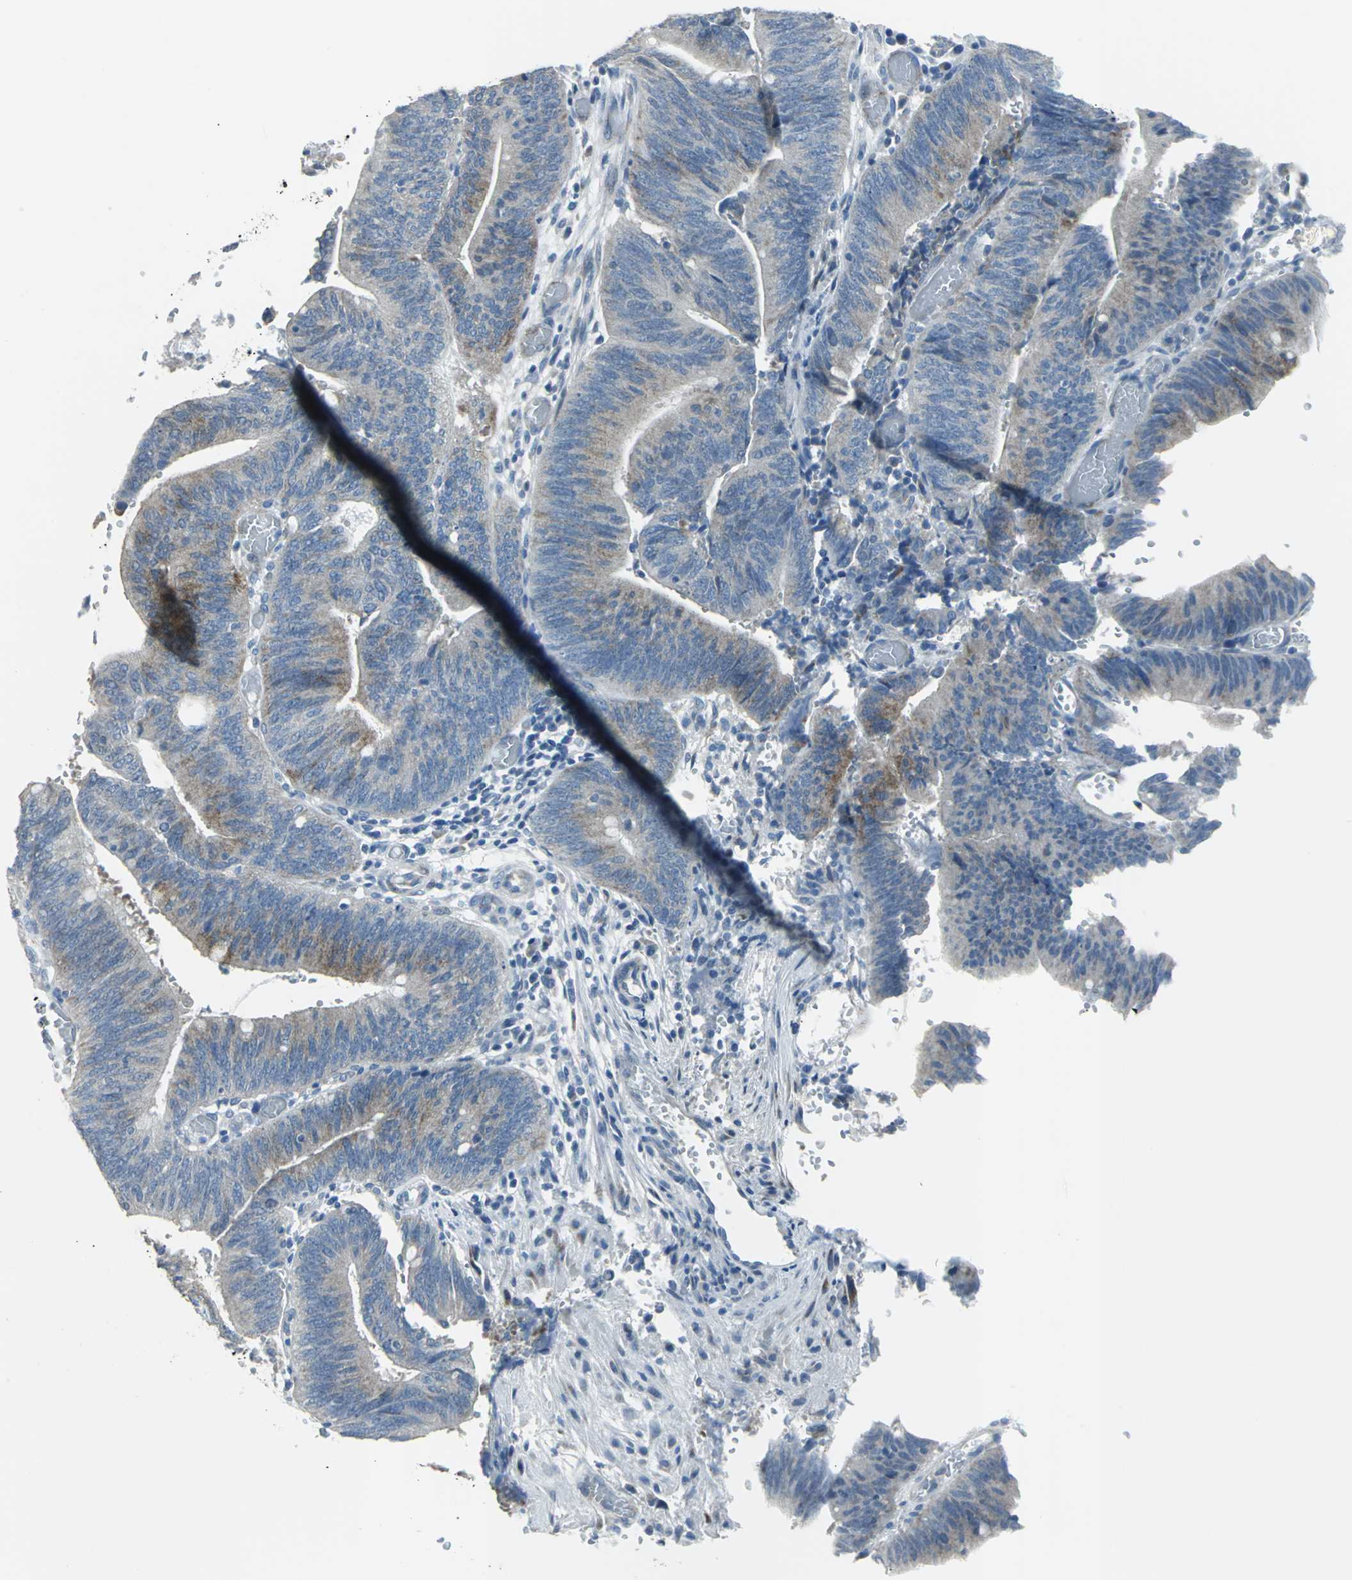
{"staining": {"intensity": "moderate", "quantity": "25%-75%", "location": "cytoplasmic/membranous"}, "tissue": "colorectal cancer", "cell_type": "Tumor cells", "image_type": "cancer", "snomed": [{"axis": "morphology", "description": "Adenocarcinoma, NOS"}, {"axis": "topography", "description": "Rectum"}], "caption": "Moderate cytoplasmic/membranous staining for a protein is present in about 25%-75% of tumor cells of colorectal cancer (adenocarcinoma) using immunohistochemistry (IHC).", "gene": "DNAI2", "patient": {"sex": "female", "age": 66}}